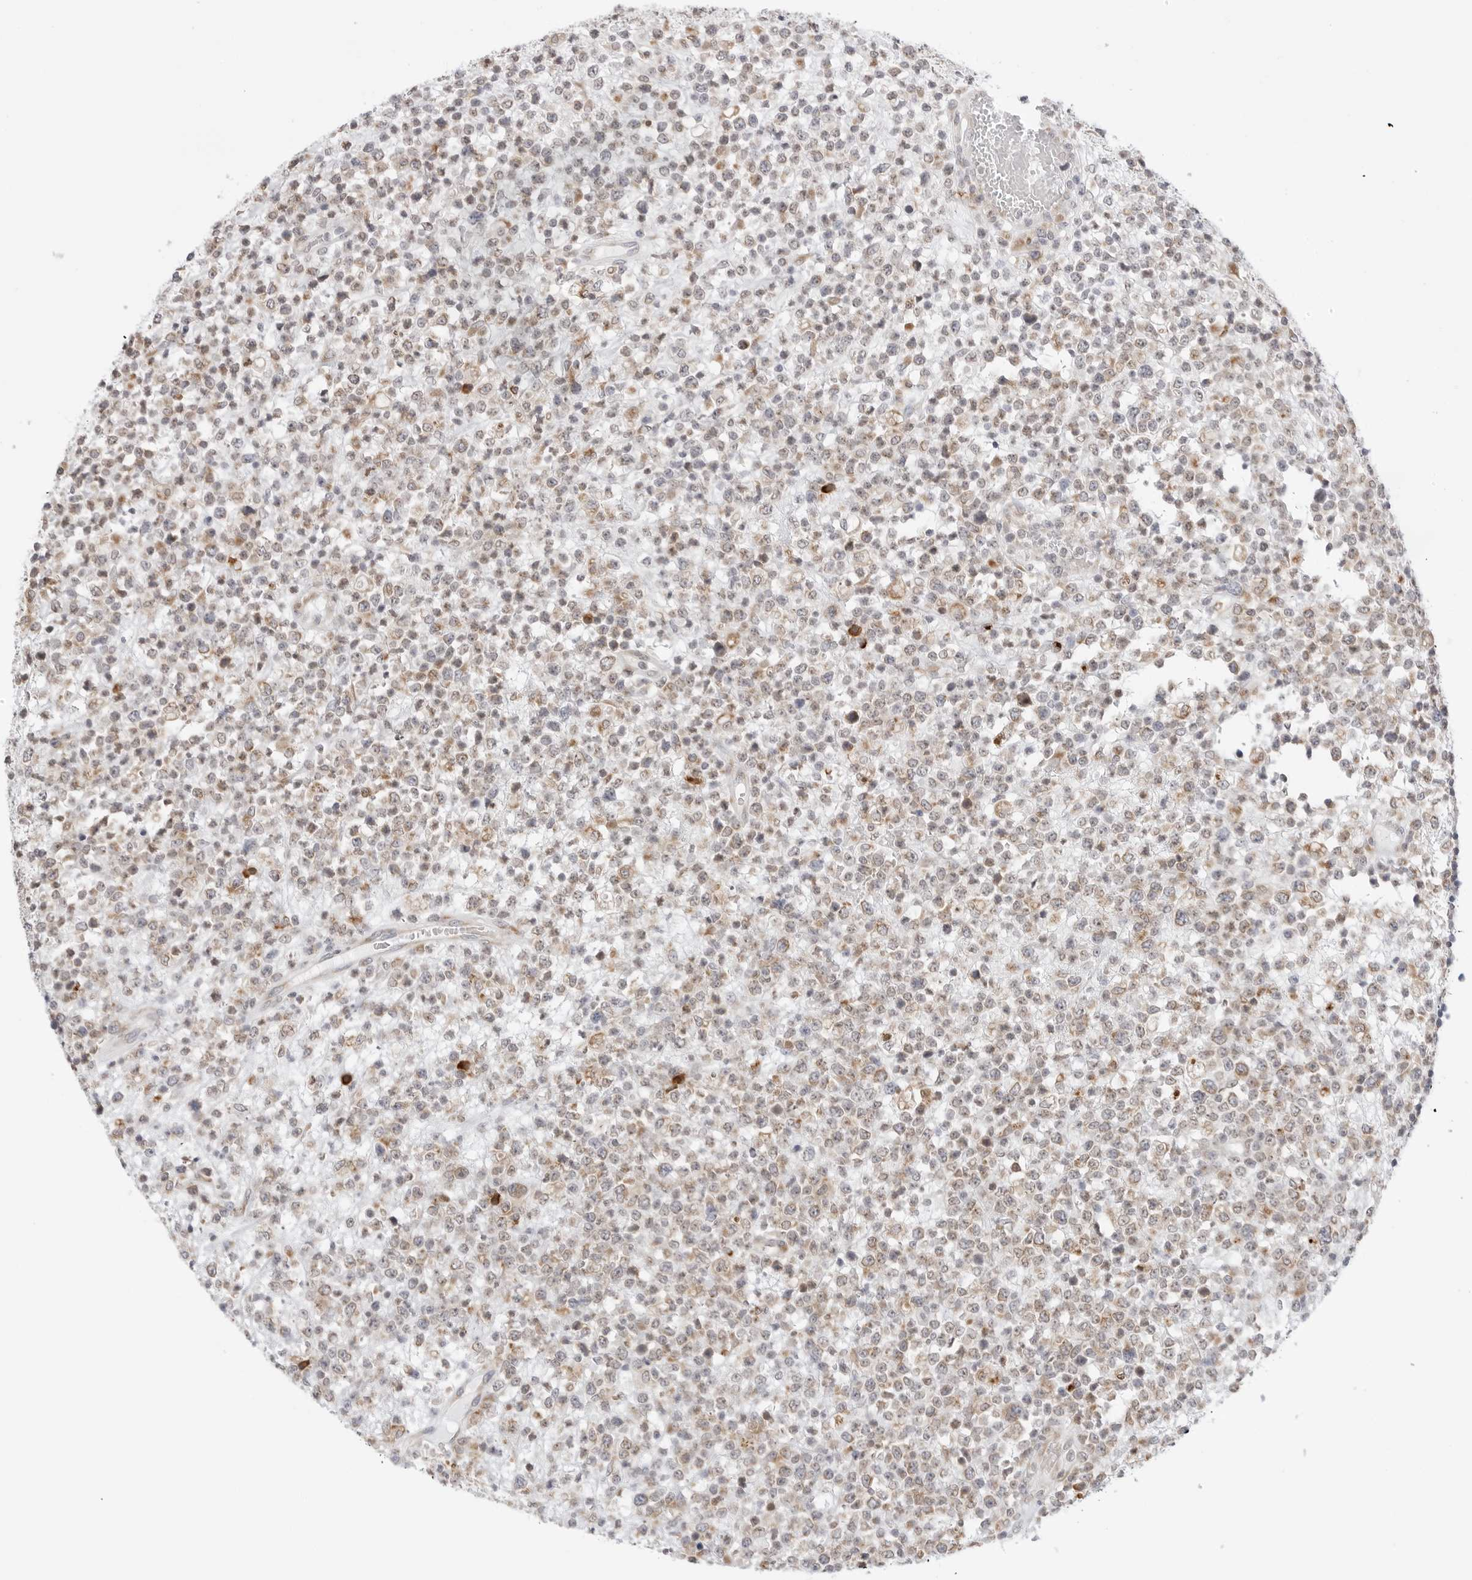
{"staining": {"intensity": "weak", "quantity": "25%-75%", "location": "cytoplasmic/membranous"}, "tissue": "lymphoma", "cell_type": "Tumor cells", "image_type": "cancer", "snomed": [{"axis": "morphology", "description": "Malignant lymphoma, non-Hodgkin's type, High grade"}, {"axis": "topography", "description": "Colon"}], "caption": "IHC staining of lymphoma, which exhibits low levels of weak cytoplasmic/membranous positivity in about 25%-75% of tumor cells indicating weak cytoplasmic/membranous protein expression. The staining was performed using DAB (3,3'-diaminobenzidine) (brown) for protein detection and nuclei were counterstained in hematoxylin (blue).", "gene": "RPN1", "patient": {"sex": "female", "age": 53}}